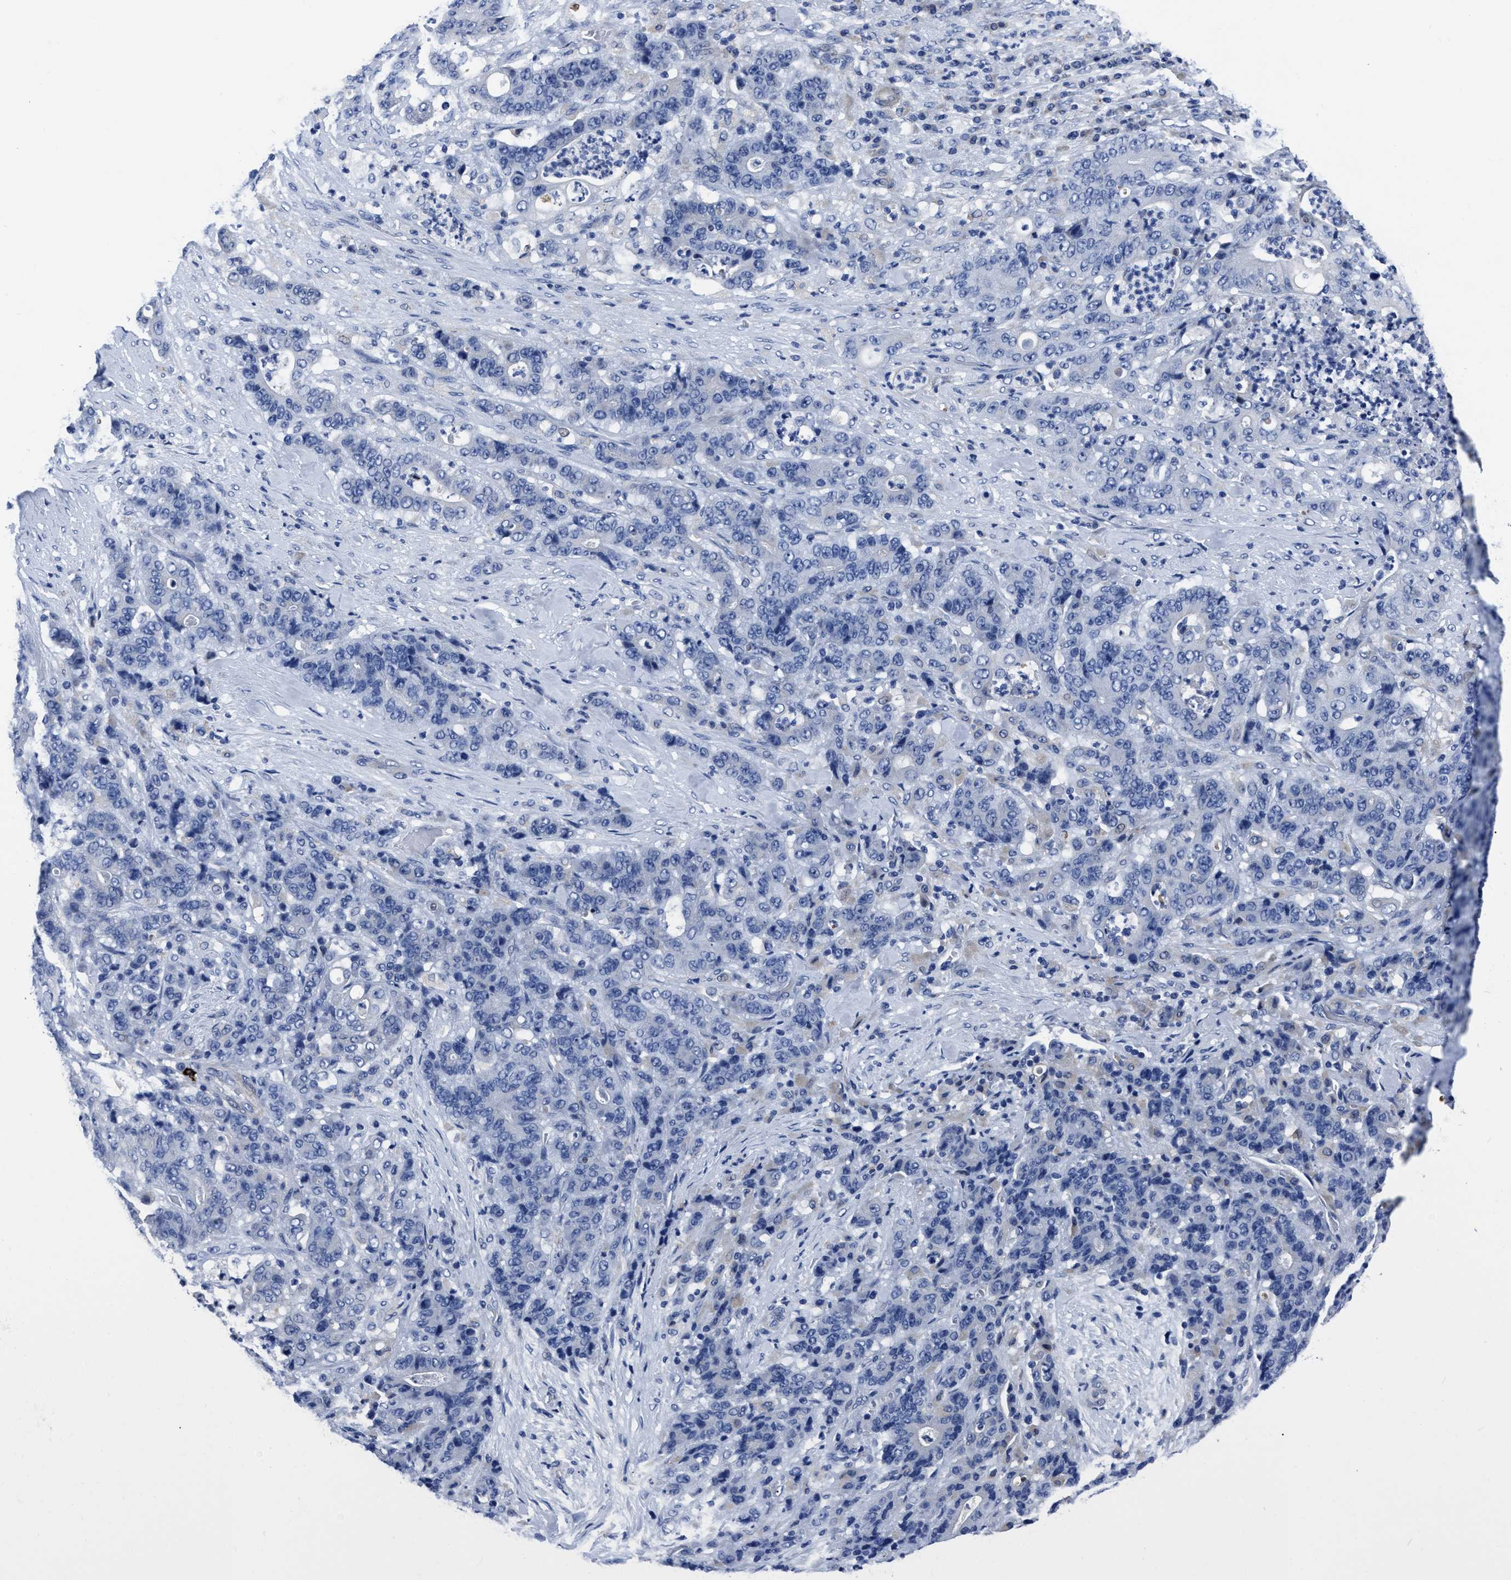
{"staining": {"intensity": "negative", "quantity": "none", "location": "none"}, "tissue": "stomach cancer", "cell_type": "Tumor cells", "image_type": "cancer", "snomed": [{"axis": "morphology", "description": "Adenocarcinoma, NOS"}, {"axis": "topography", "description": "Stomach"}], "caption": "High power microscopy image of an immunohistochemistry (IHC) micrograph of stomach adenocarcinoma, revealing no significant staining in tumor cells.", "gene": "MOV10L1", "patient": {"sex": "female", "age": 73}}